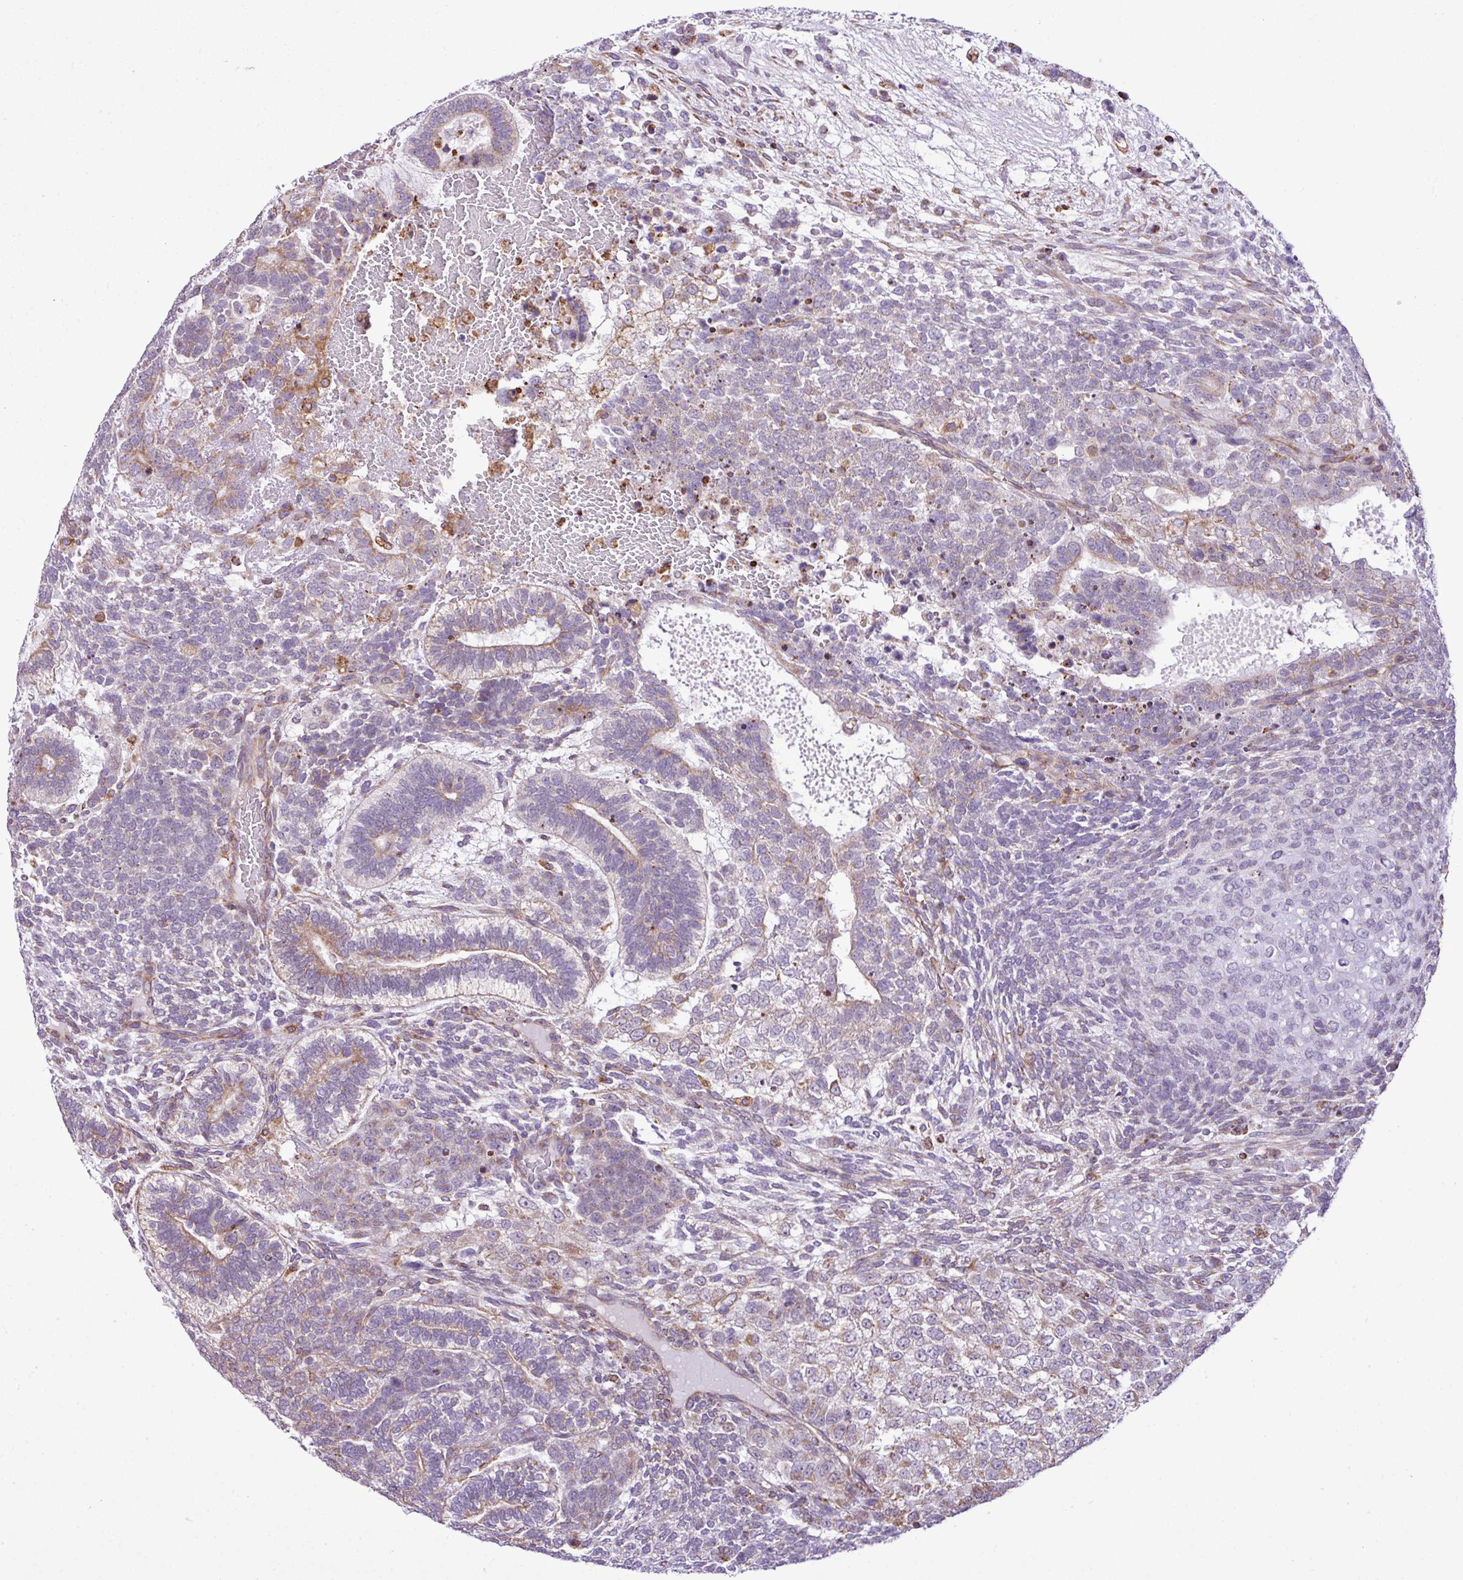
{"staining": {"intensity": "weak", "quantity": "<25%", "location": "cytoplasmic/membranous"}, "tissue": "testis cancer", "cell_type": "Tumor cells", "image_type": "cancer", "snomed": [{"axis": "morphology", "description": "Carcinoma, Embryonal, NOS"}, {"axis": "topography", "description": "Testis"}], "caption": "A histopathology image of testis cancer (embryonal carcinoma) stained for a protein shows no brown staining in tumor cells. (DAB immunohistochemistry (IHC) with hematoxylin counter stain).", "gene": "ZSCAN5A", "patient": {"sex": "male", "age": 23}}